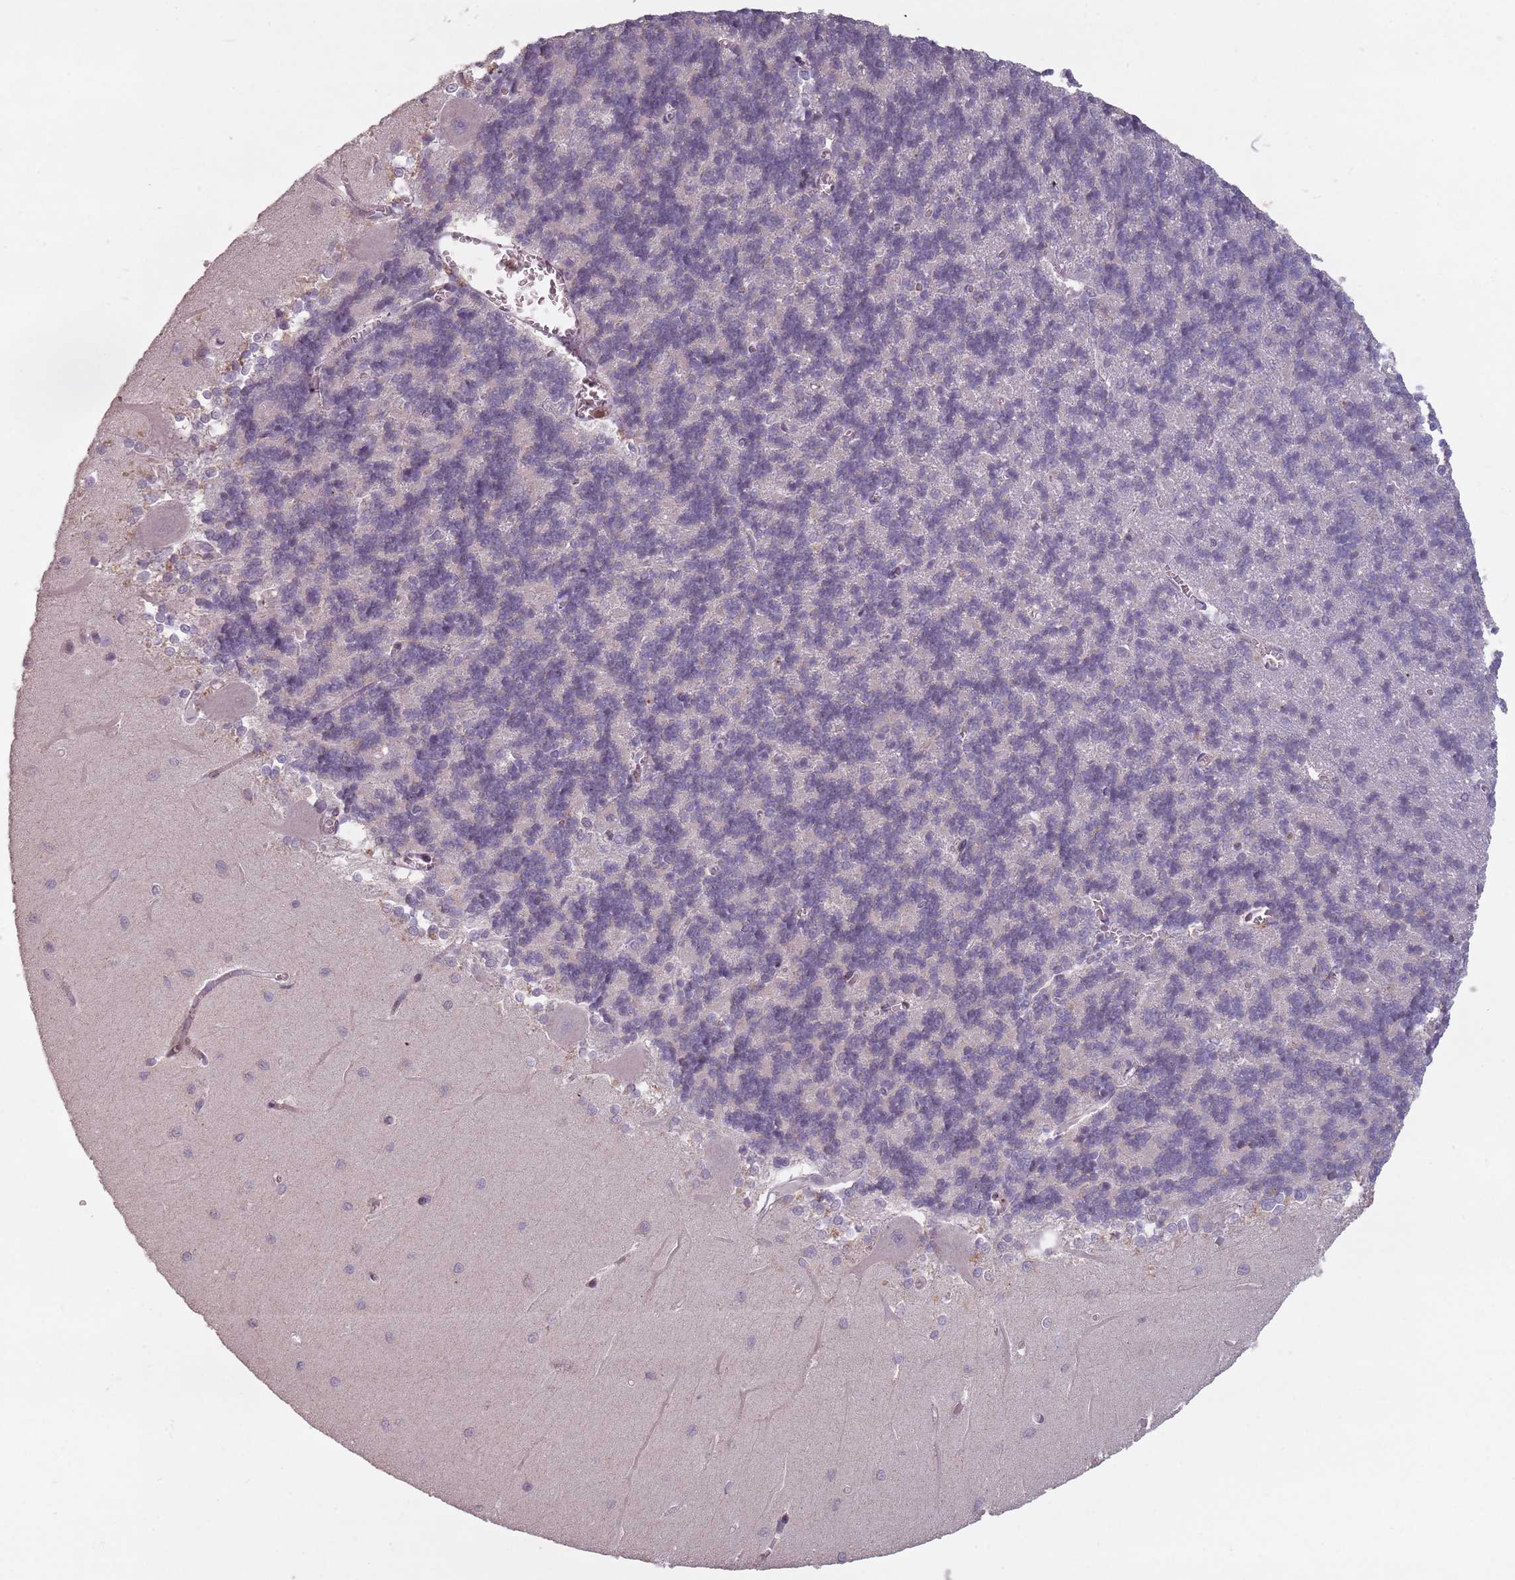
{"staining": {"intensity": "negative", "quantity": "none", "location": "none"}, "tissue": "cerebellum", "cell_type": "Cells in granular layer", "image_type": "normal", "snomed": [{"axis": "morphology", "description": "Normal tissue, NOS"}, {"axis": "topography", "description": "Cerebellum"}], "caption": "IHC micrograph of benign cerebellum: cerebellum stained with DAB (3,3'-diaminobenzidine) displays no significant protein positivity in cells in granular layer. (DAB (3,3'-diaminobenzidine) IHC visualized using brightfield microscopy, high magnification).", "gene": "RPS9", "patient": {"sex": "male", "age": 37}}